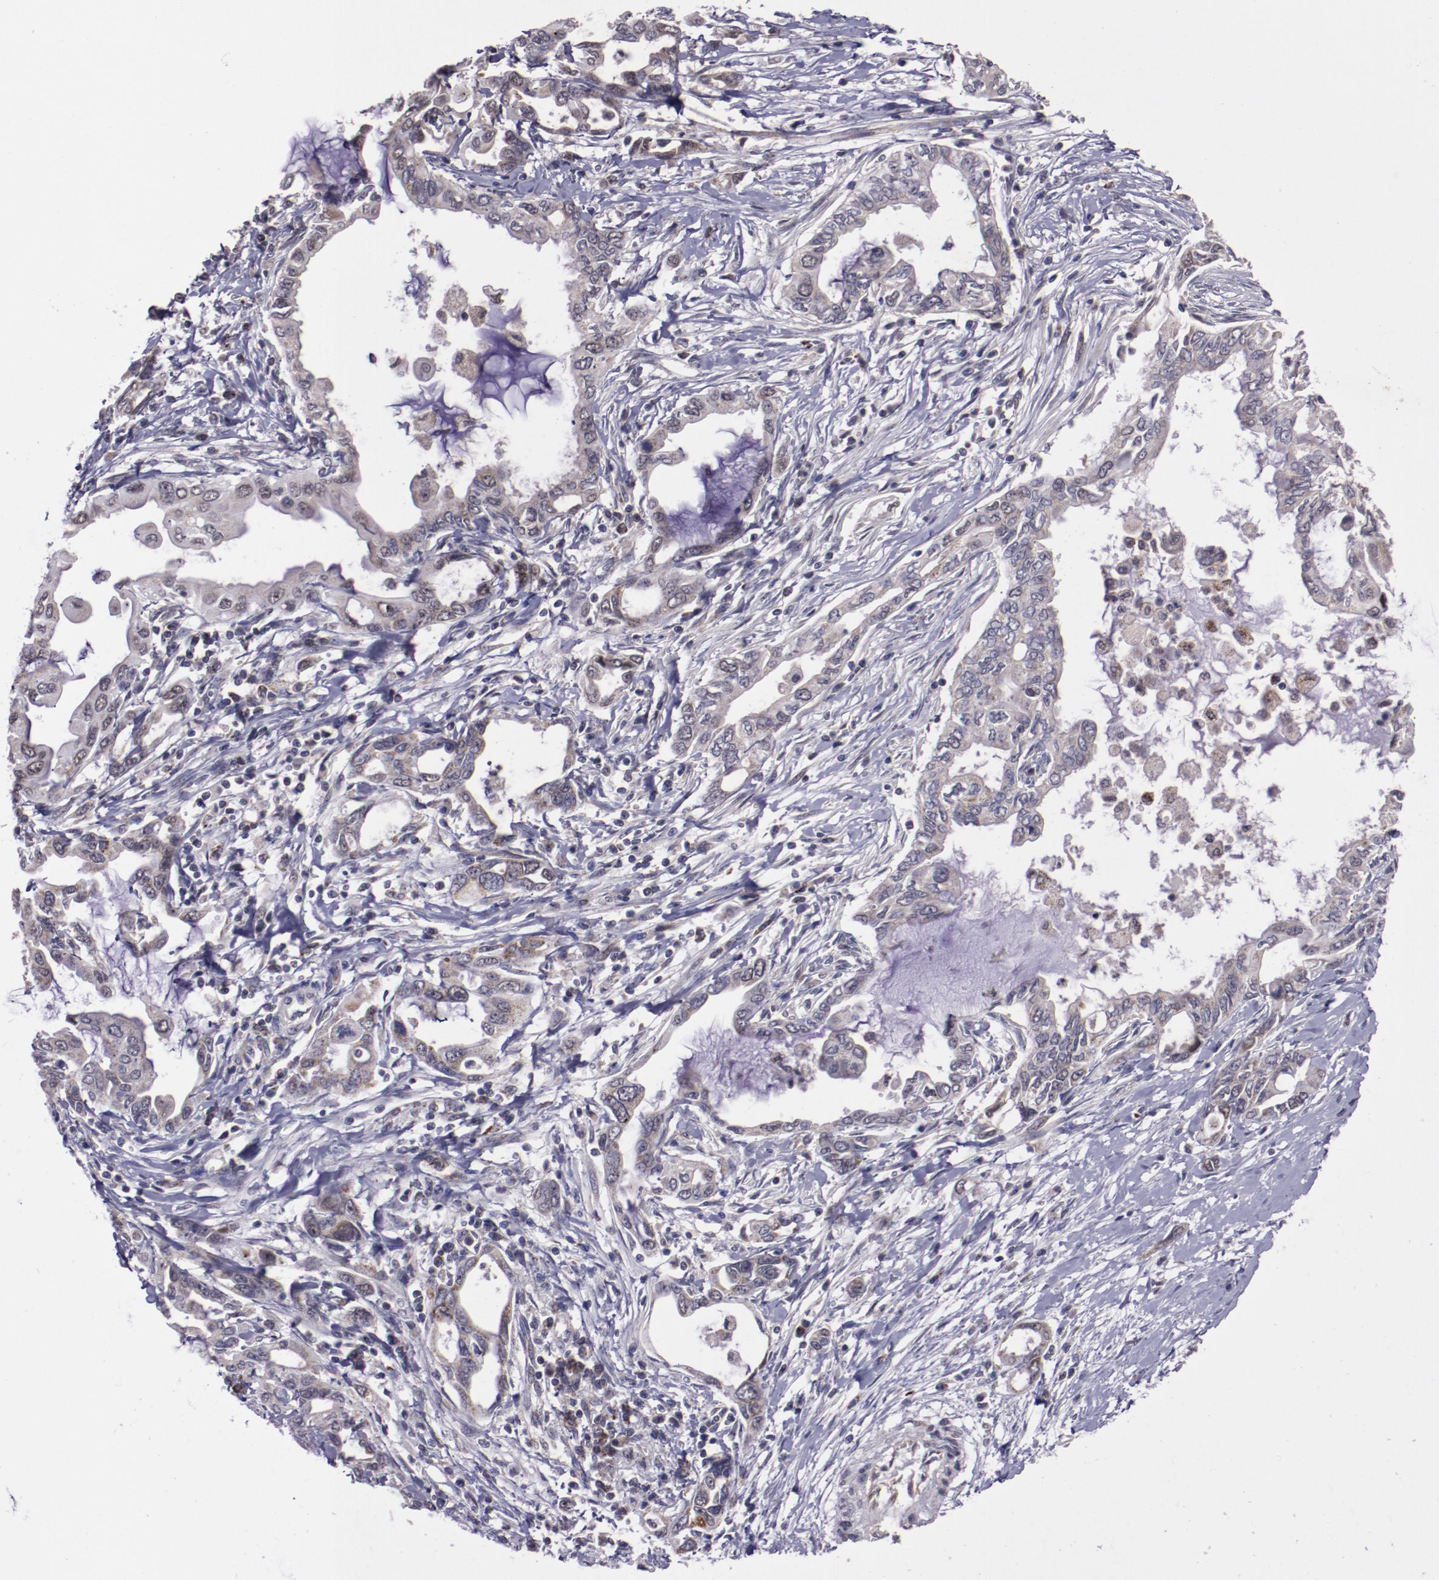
{"staining": {"intensity": "weak", "quantity": "25%-75%", "location": "cytoplasmic/membranous,nuclear"}, "tissue": "pancreatic cancer", "cell_type": "Tumor cells", "image_type": "cancer", "snomed": [{"axis": "morphology", "description": "Adenocarcinoma, NOS"}, {"axis": "topography", "description": "Pancreas"}], "caption": "Pancreatic cancer was stained to show a protein in brown. There is low levels of weak cytoplasmic/membranous and nuclear expression in approximately 25%-75% of tumor cells. The protein is shown in brown color, while the nuclei are stained blue.", "gene": "LONP1", "patient": {"sex": "female", "age": 57}}